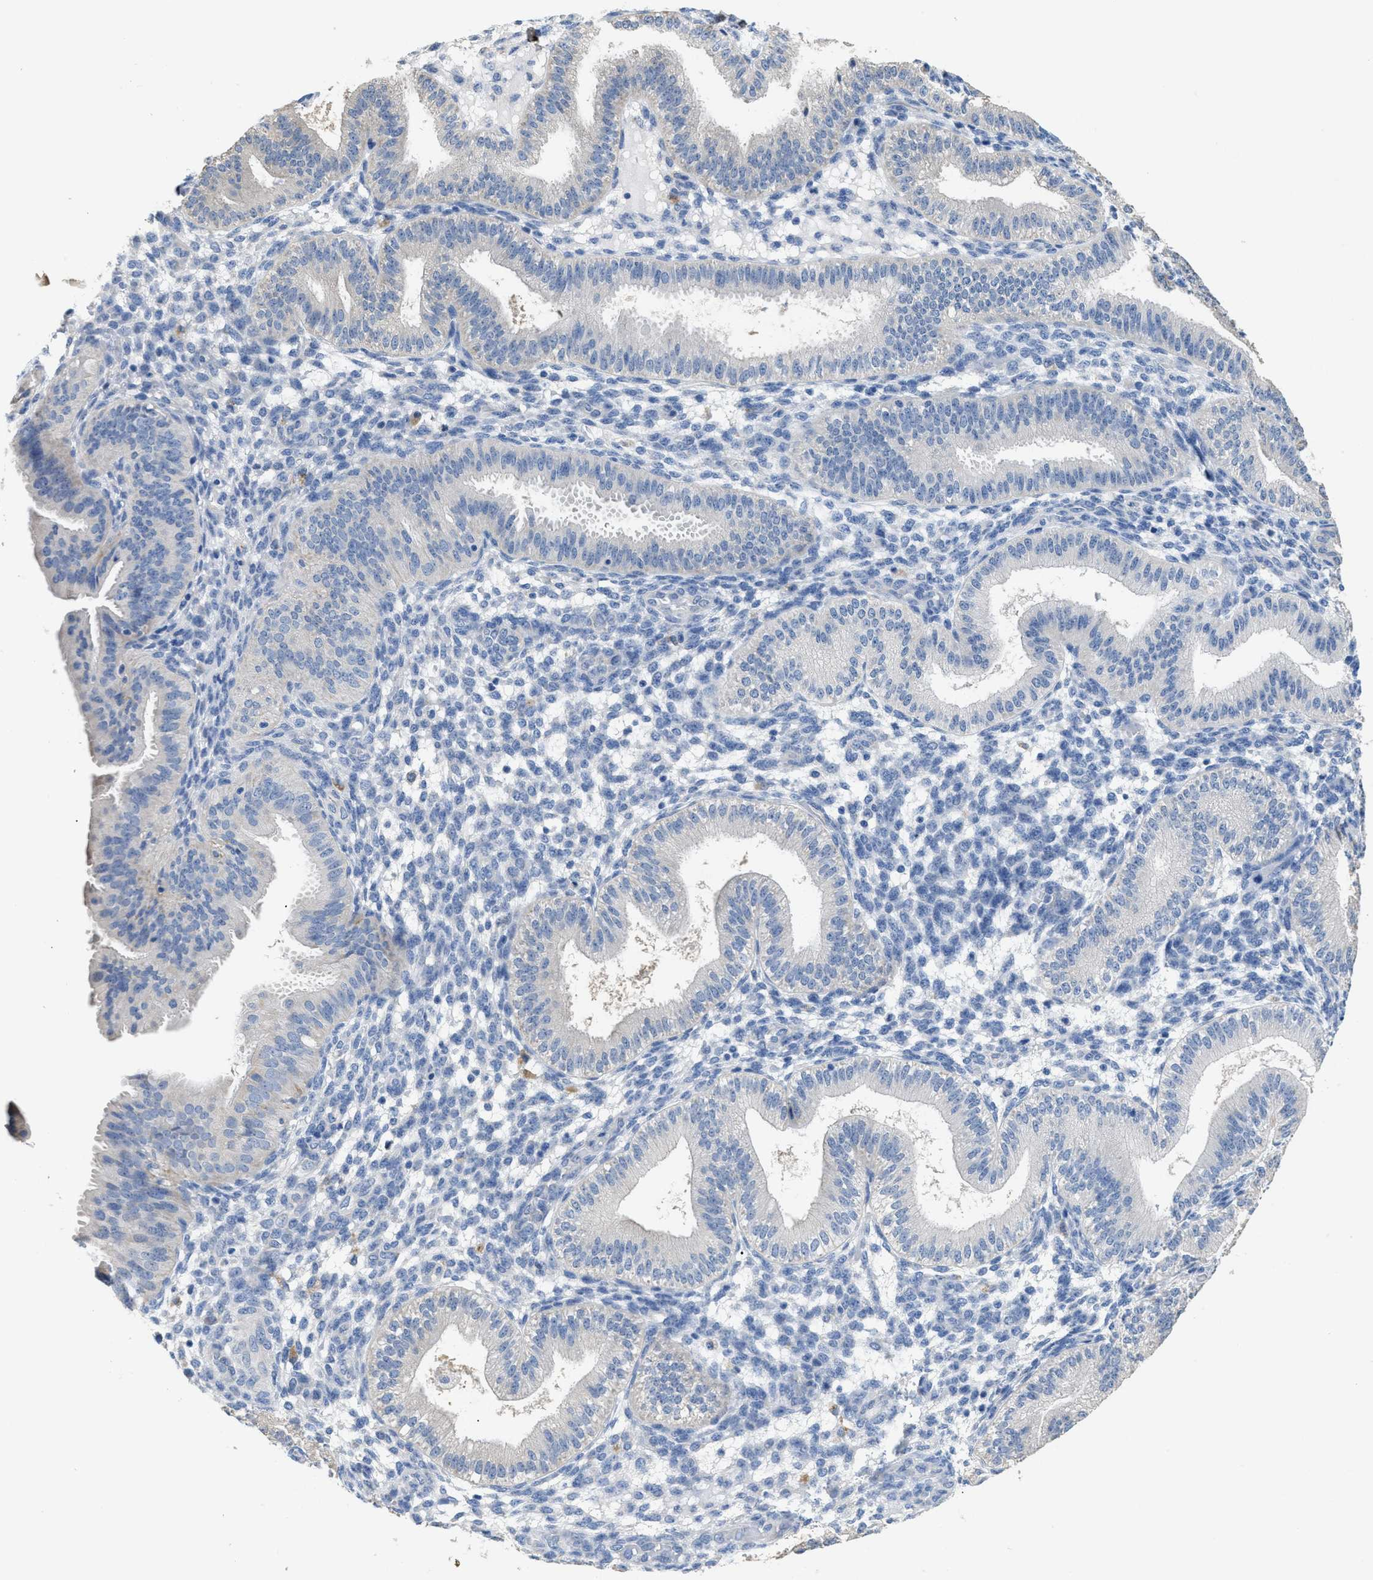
{"staining": {"intensity": "negative", "quantity": "none", "location": "none"}, "tissue": "endometrium", "cell_type": "Cells in endometrial stroma", "image_type": "normal", "snomed": [{"axis": "morphology", "description": "Normal tissue, NOS"}, {"axis": "topography", "description": "Endometrium"}], "caption": "Immunohistochemistry photomicrograph of normal endometrium stained for a protein (brown), which demonstrates no staining in cells in endometrial stroma. (DAB immunohistochemistry (IHC) with hematoxylin counter stain).", "gene": "APOBEC2", "patient": {"sex": "female", "age": 39}}